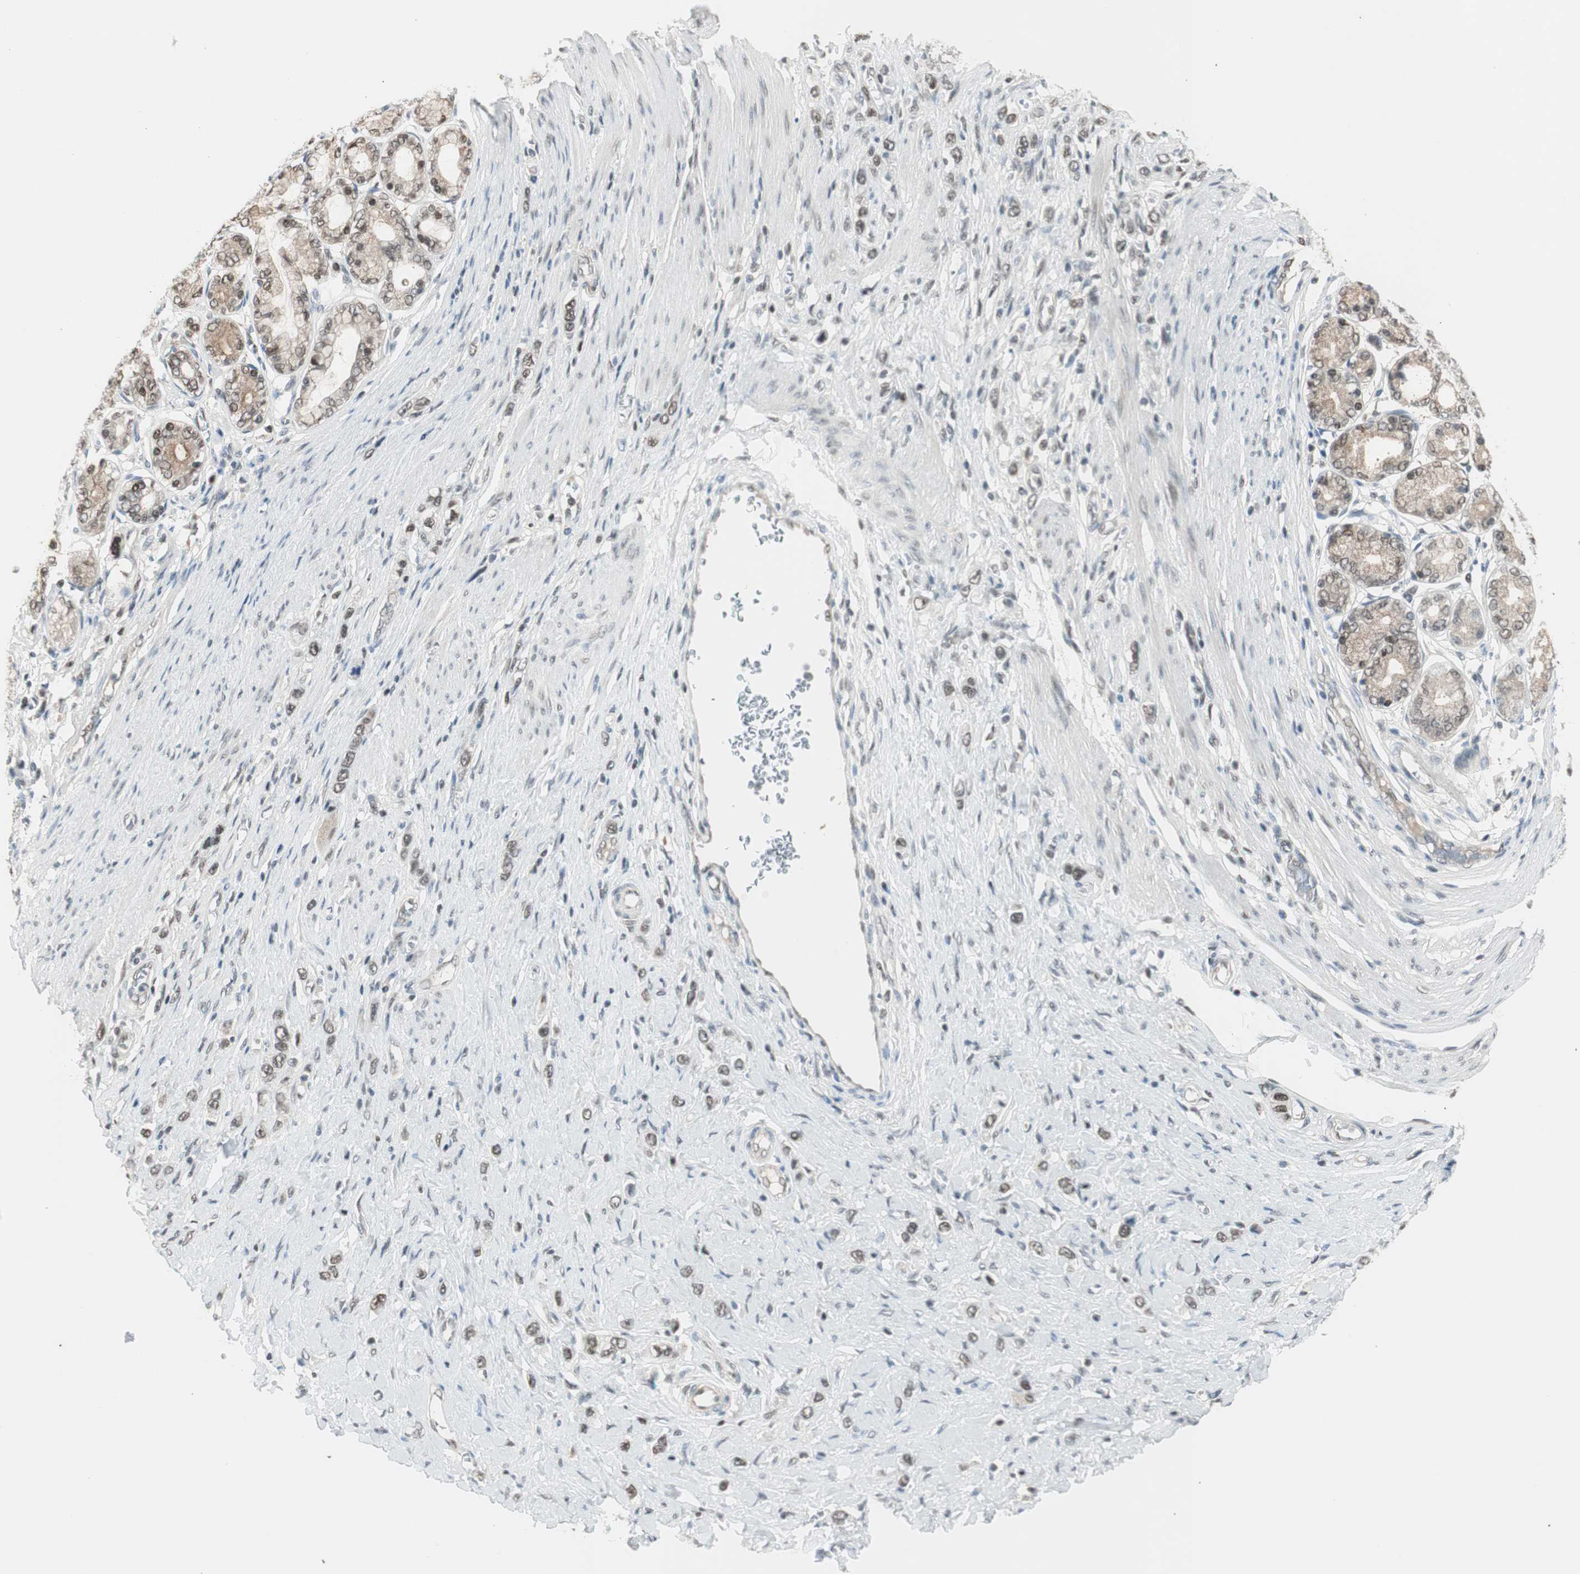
{"staining": {"intensity": "weak", "quantity": ">75%", "location": "nuclear"}, "tissue": "stomach cancer", "cell_type": "Tumor cells", "image_type": "cancer", "snomed": [{"axis": "morphology", "description": "Normal tissue, NOS"}, {"axis": "morphology", "description": "Adenocarcinoma, NOS"}, {"axis": "topography", "description": "Stomach, upper"}, {"axis": "topography", "description": "Stomach"}], "caption": "Weak nuclear expression for a protein is seen in approximately >75% of tumor cells of stomach cancer using immunohistochemistry.", "gene": "LONP2", "patient": {"sex": "female", "age": 65}}